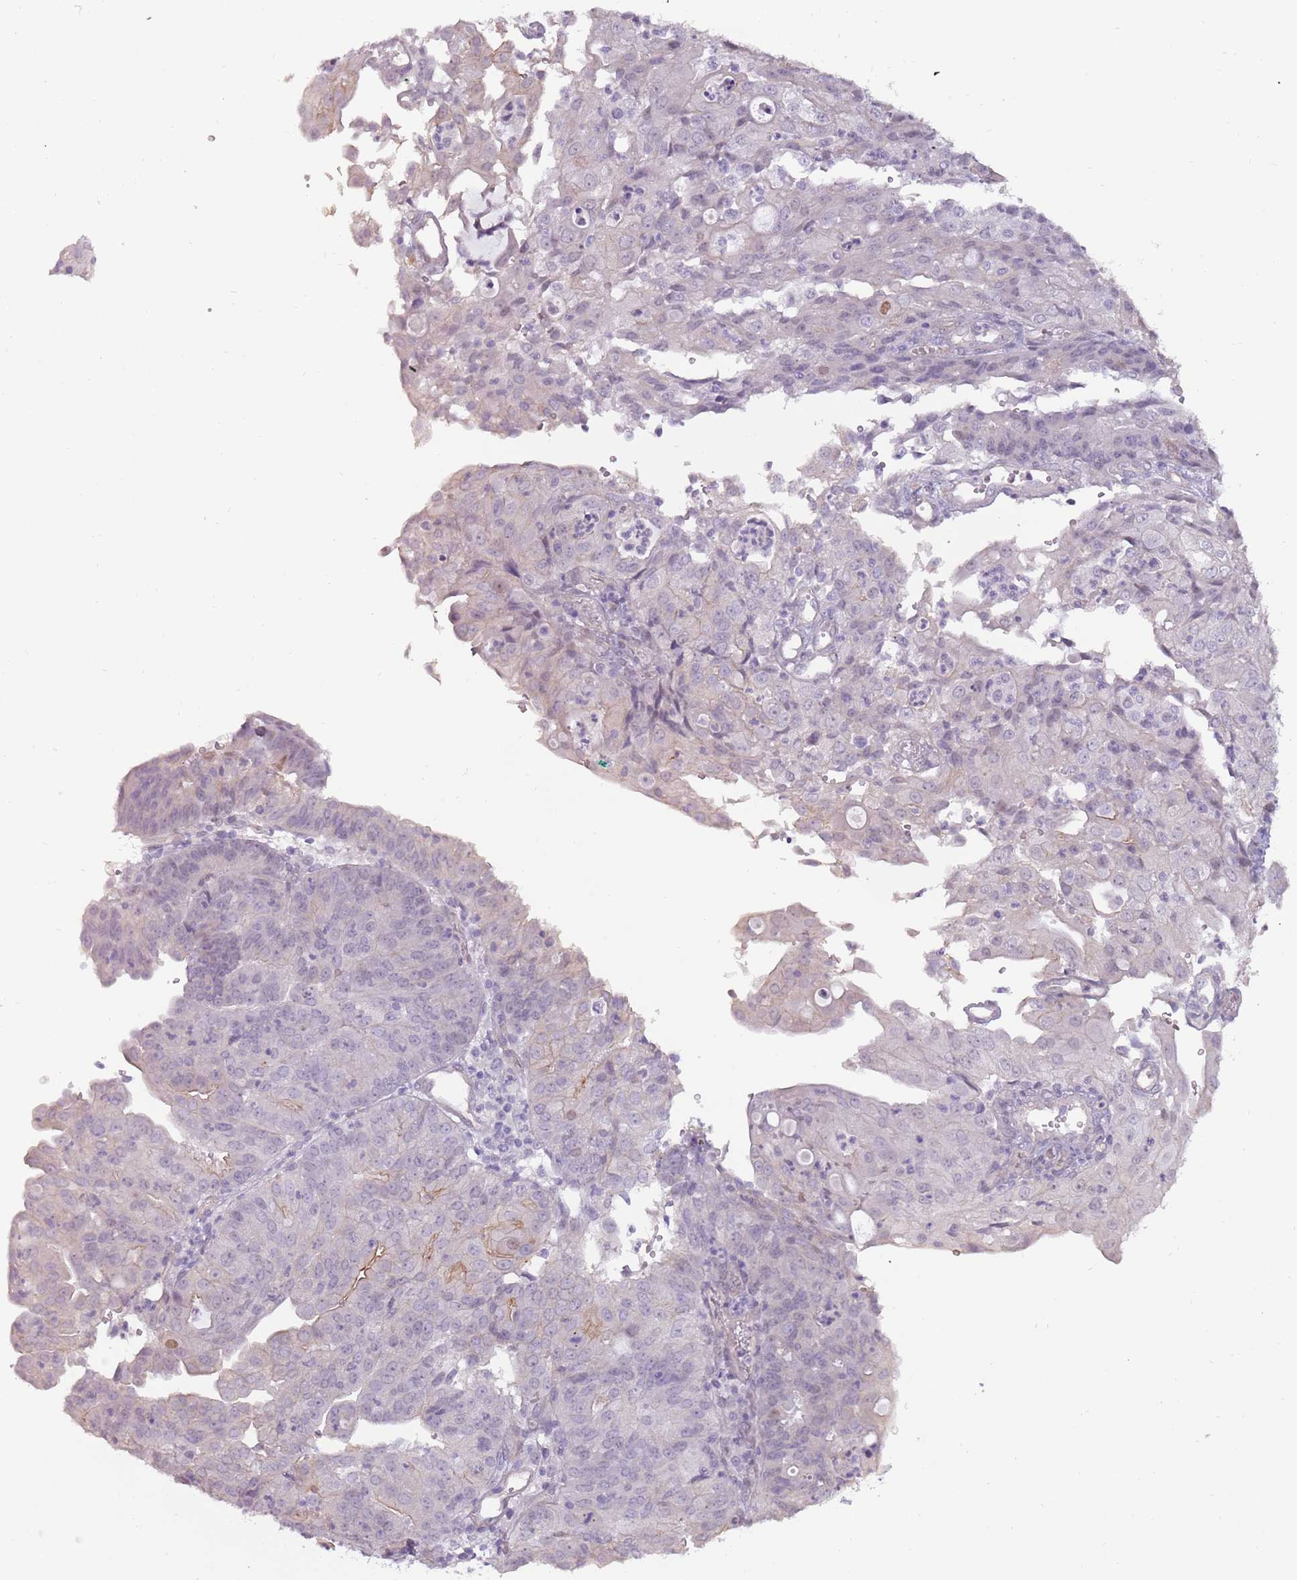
{"staining": {"intensity": "weak", "quantity": "<25%", "location": "nuclear"}, "tissue": "endometrial cancer", "cell_type": "Tumor cells", "image_type": "cancer", "snomed": [{"axis": "morphology", "description": "Adenocarcinoma, NOS"}, {"axis": "topography", "description": "Endometrium"}], "caption": "An immunohistochemistry histopathology image of endometrial adenocarcinoma is shown. There is no staining in tumor cells of endometrial adenocarcinoma. (Immunohistochemistry, brightfield microscopy, high magnification).", "gene": "RFX2", "patient": {"sex": "female", "age": 56}}